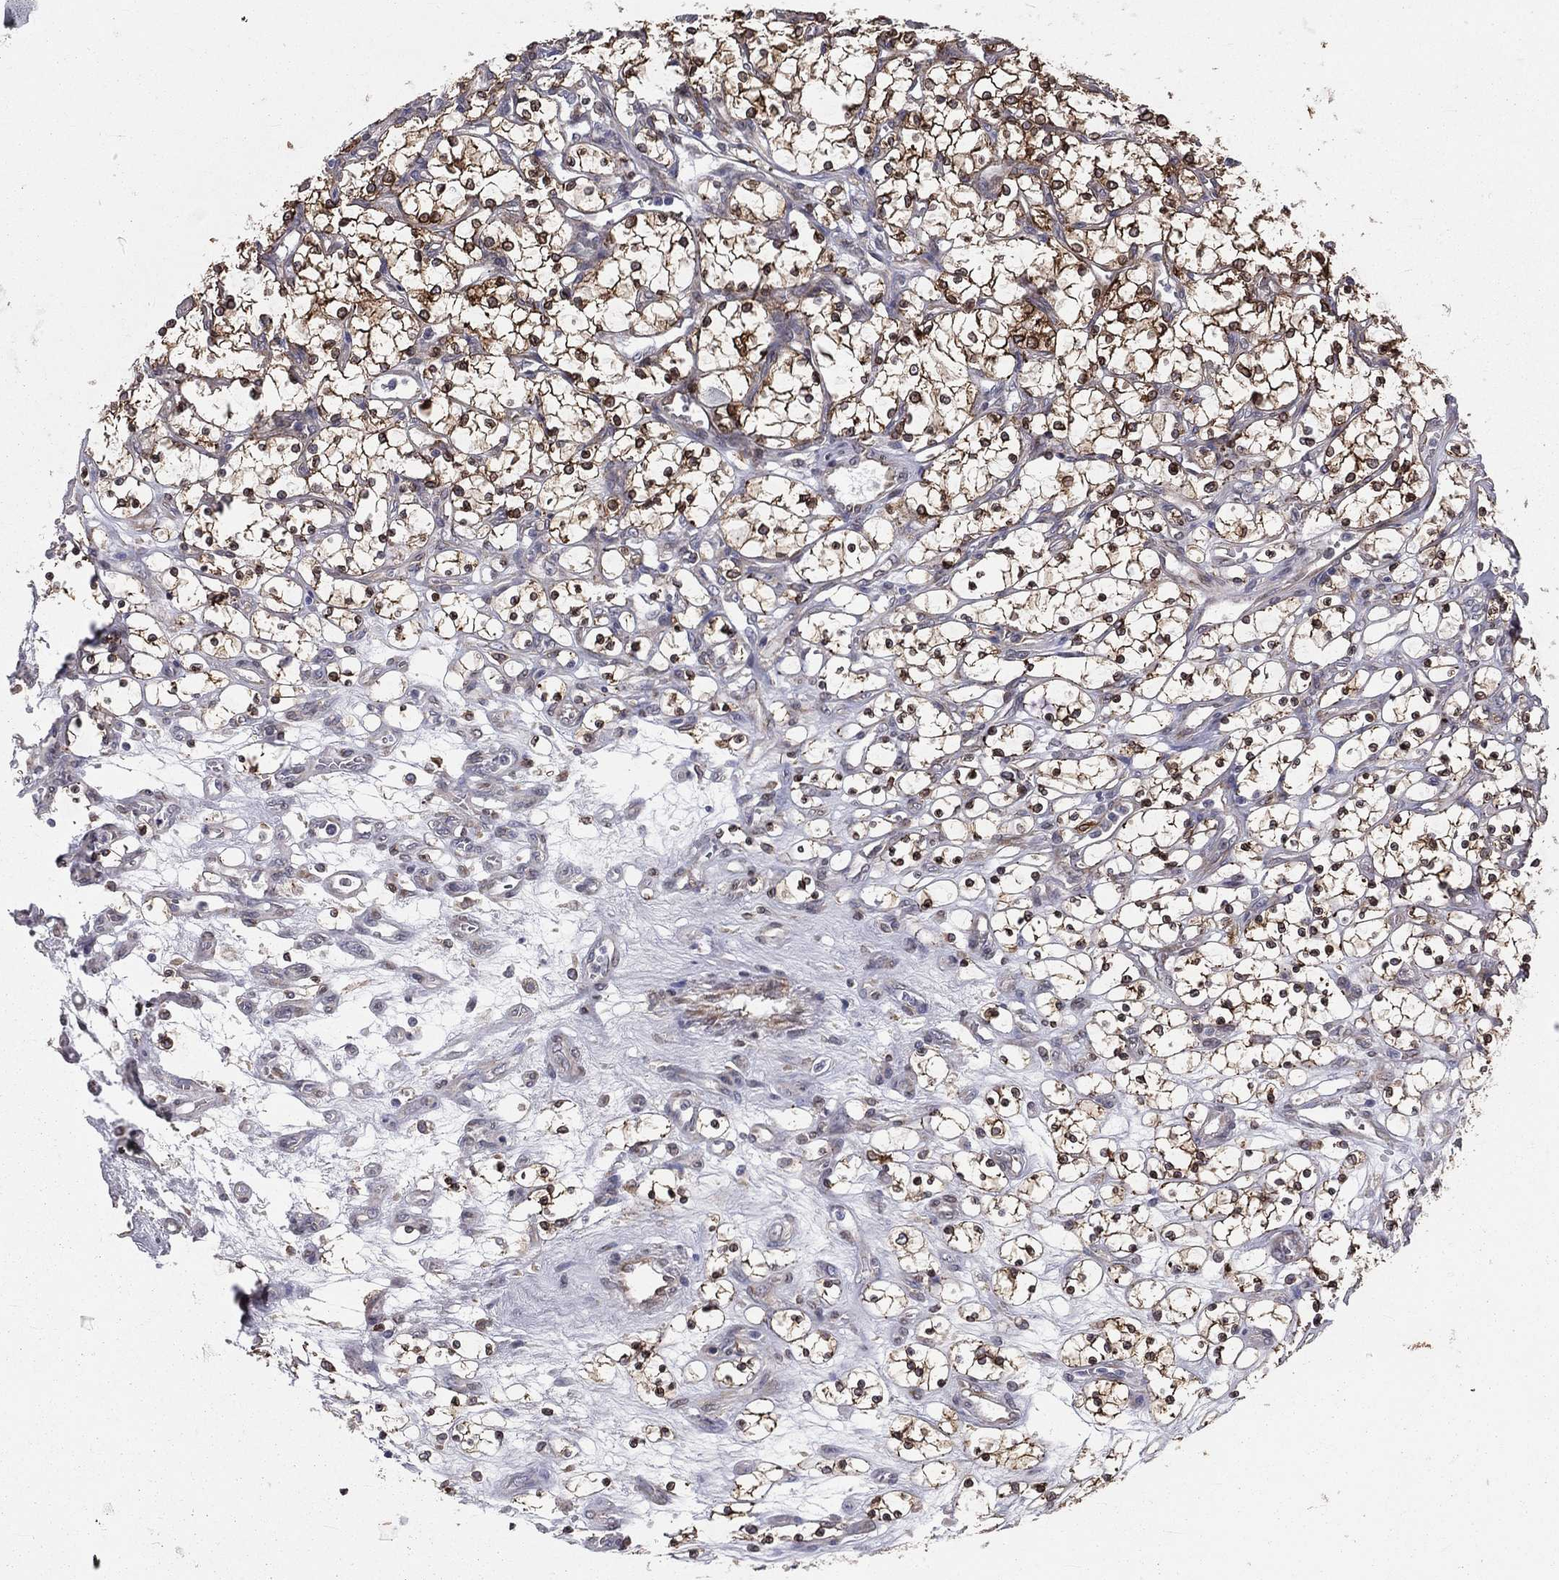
{"staining": {"intensity": "strong", "quantity": ">75%", "location": "cytoplasmic/membranous"}, "tissue": "renal cancer", "cell_type": "Tumor cells", "image_type": "cancer", "snomed": [{"axis": "morphology", "description": "Adenocarcinoma, NOS"}, {"axis": "topography", "description": "Kidney"}], "caption": "Tumor cells reveal strong cytoplasmic/membranous expression in approximately >75% of cells in renal cancer (adenocarcinoma).", "gene": "PGRMC1", "patient": {"sex": "female", "age": 69}}